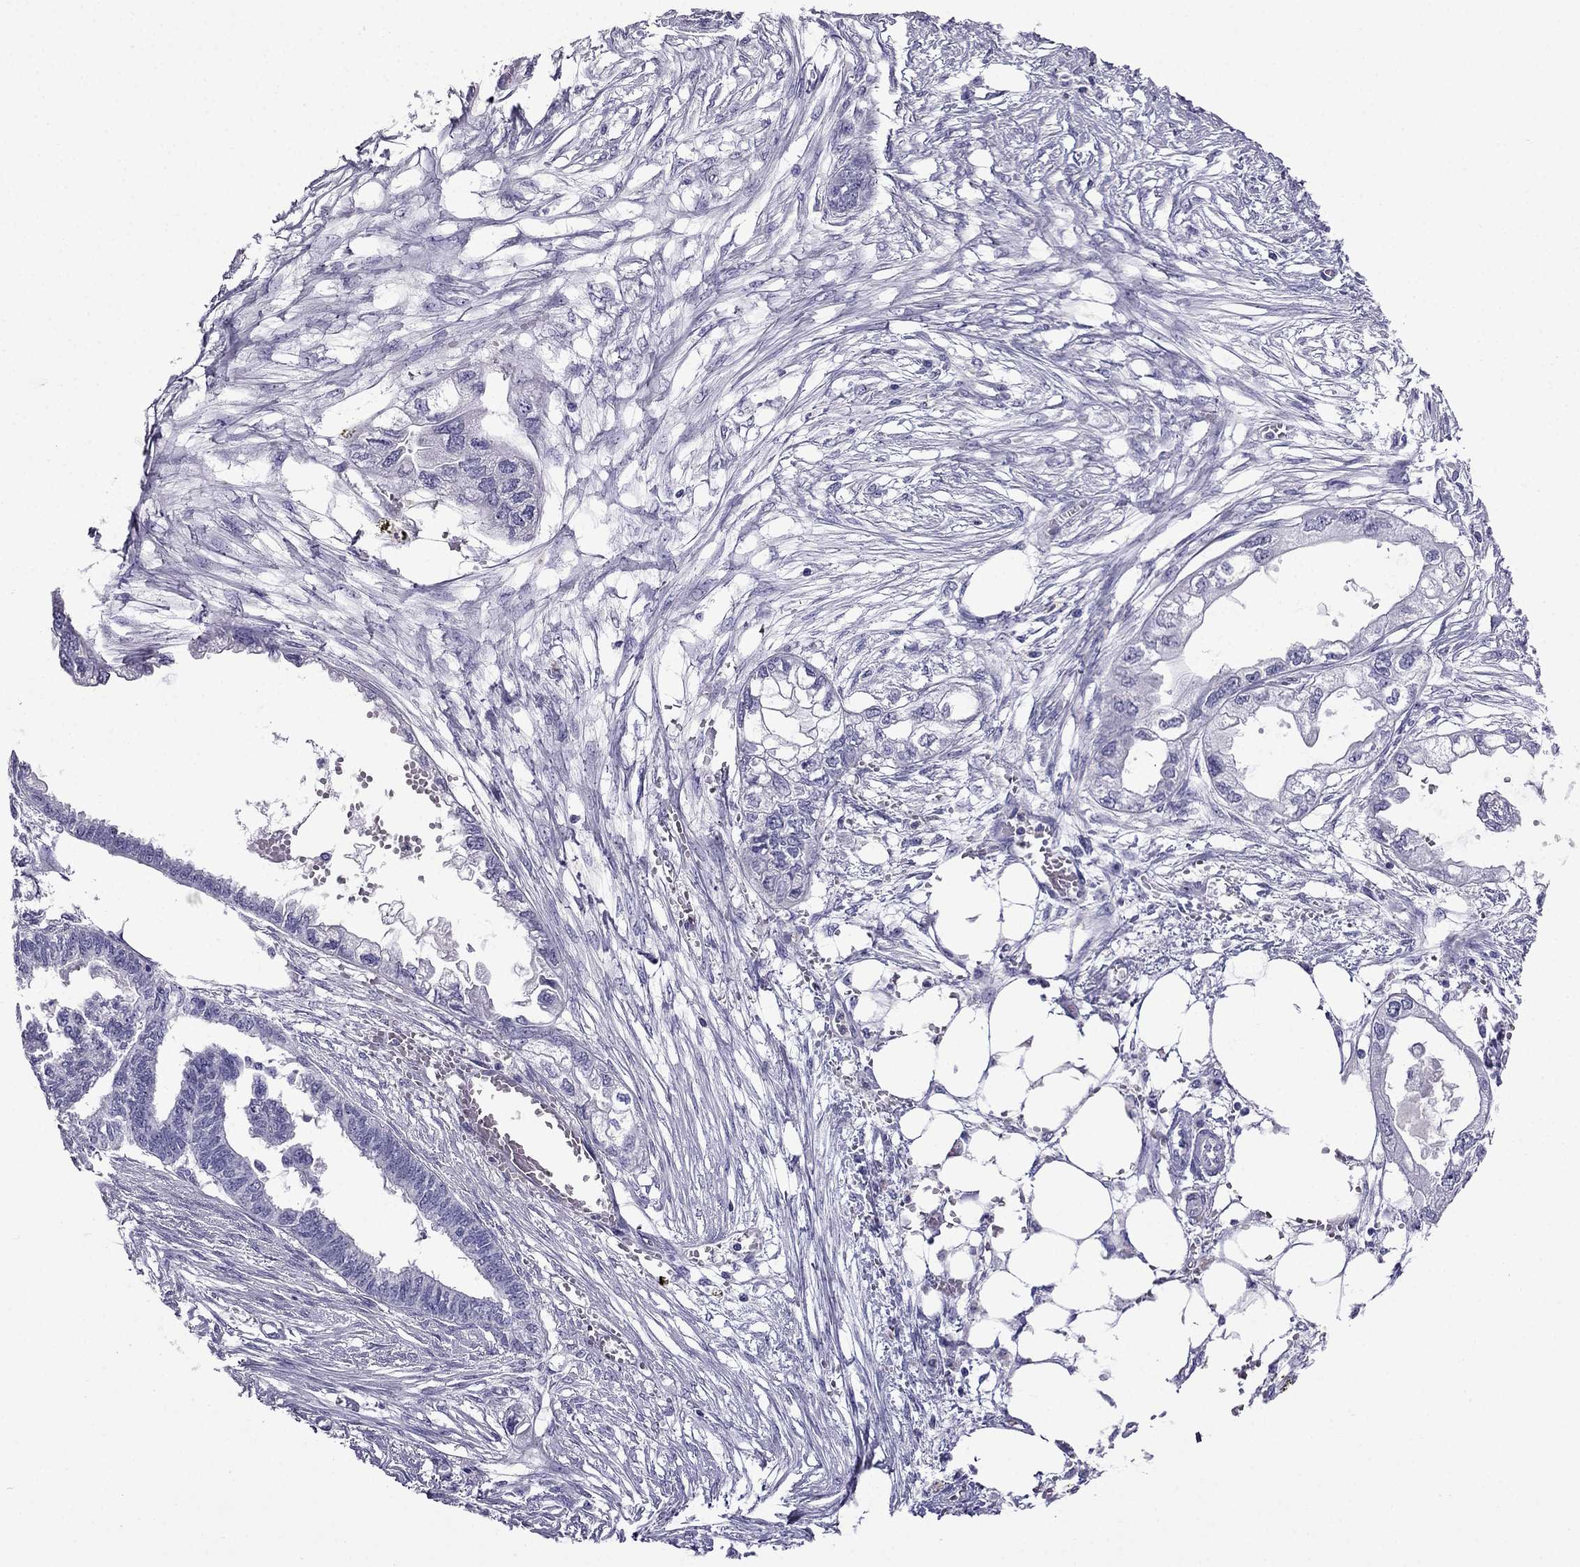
{"staining": {"intensity": "negative", "quantity": "none", "location": "none"}, "tissue": "endometrial cancer", "cell_type": "Tumor cells", "image_type": "cancer", "snomed": [{"axis": "morphology", "description": "Adenocarcinoma, NOS"}, {"axis": "morphology", "description": "Adenocarcinoma, metastatic, NOS"}, {"axis": "topography", "description": "Adipose tissue"}, {"axis": "topography", "description": "Endometrium"}], "caption": "Immunohistochemical staining of endometrial adenocarcinoma reveals no significant positivity in tumor cells.", "gene": "CDHR4", "patient": {"sex": "female", "age": 67}}